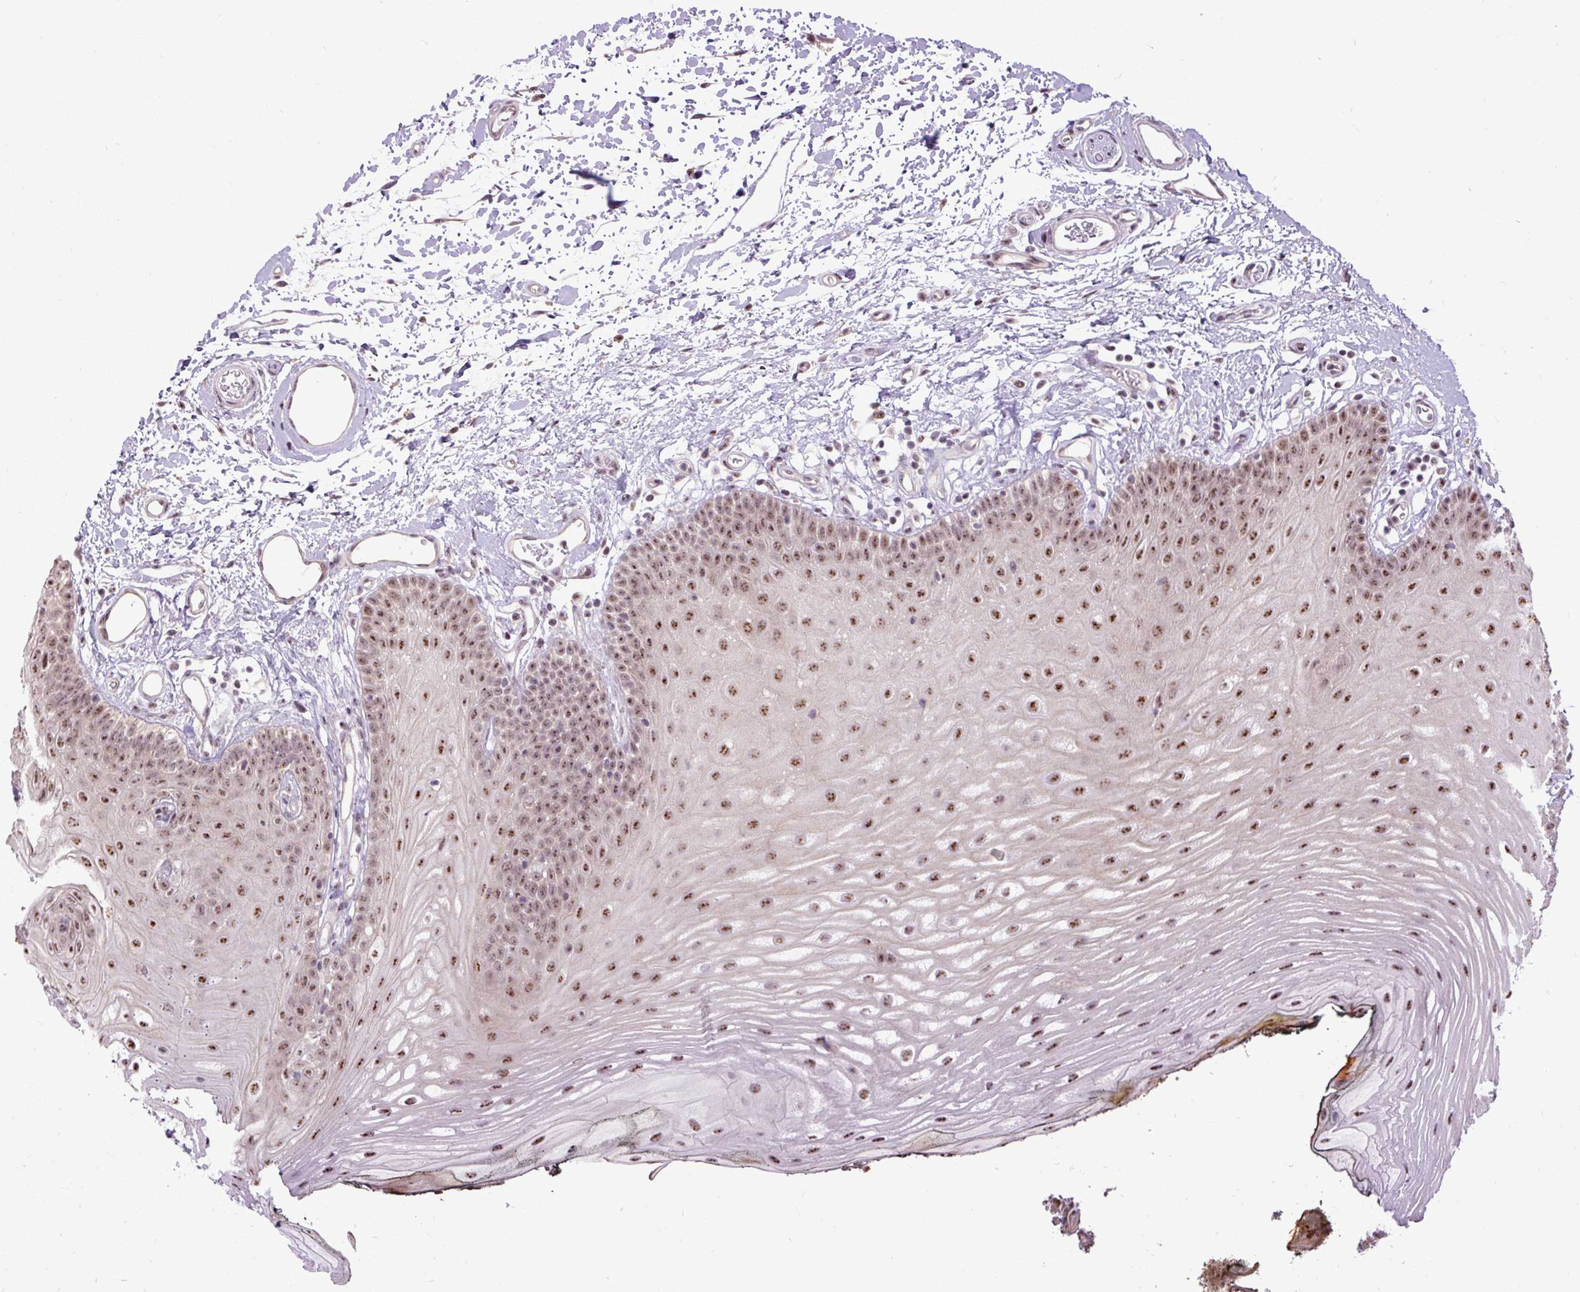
{"staining": {"intensity": "moderate", "quantity": ">75%", "location": "nuclear"}, "tissue": "oral mucosa", "cell_type": "Squamous epithelial cells", "image_type": "normal", "snomed": [{"axis": "morphology", "description": "Normal tissue, NOS"}, {"axis": "morphology", "description": "Squamous cell carcinoma, NOS"}, {"axis": "topography", "description": "Oral tissue"}, {"axis": "topography", "description": "Head-Neck"}], "caption": "This micrograph displays IHC staining of unremarkable oral mucosa, with medium moderate nuclear expression in about >75% of squamous epithelial cells.", "gene": "SMC5", "patient": {"sex": "female", "age": 81}}